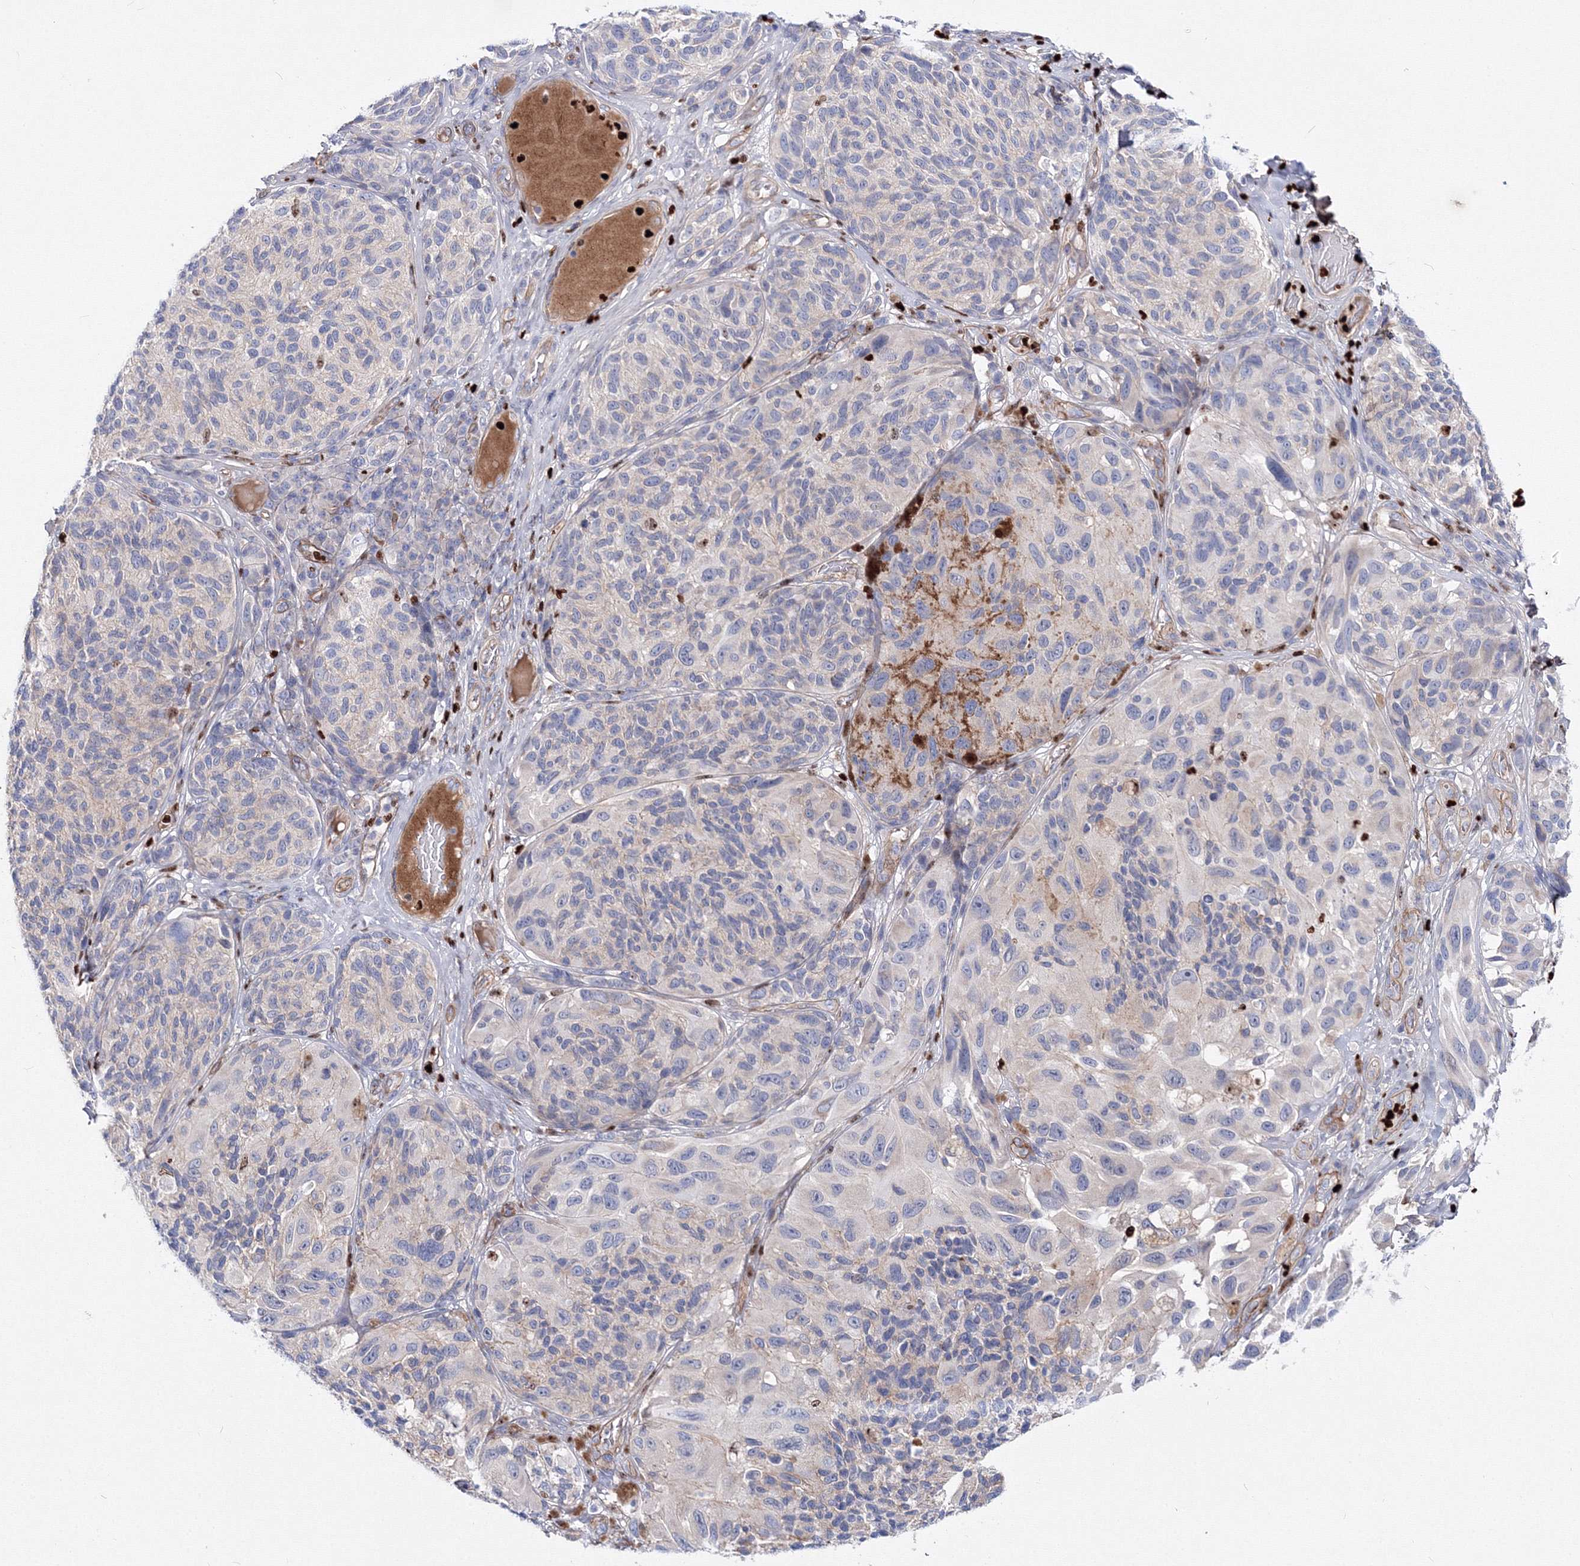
{"staining": {"intensity": "negative", "quantity": "none", "location": "none"}, "tissue": "melanoma", "cell_type": "Tumor cells", "image_type": "cancer", "snomed": [{"axis": "morphology", "description": "Malignant melanoma, NOS"}, {"axis": "topography", "description": "Skin"}], "caption": "Tumor cells are negative for protein expression in human melanoma. (Stains: DAB (3,3'-diaminobenzidine) immunohistochemistry with hematoxylin counter stain, Microscopy: brightfield microscopy at high magnification).", "gene": "C11orf52", "patient": {"sex": "female", "age": 73}}